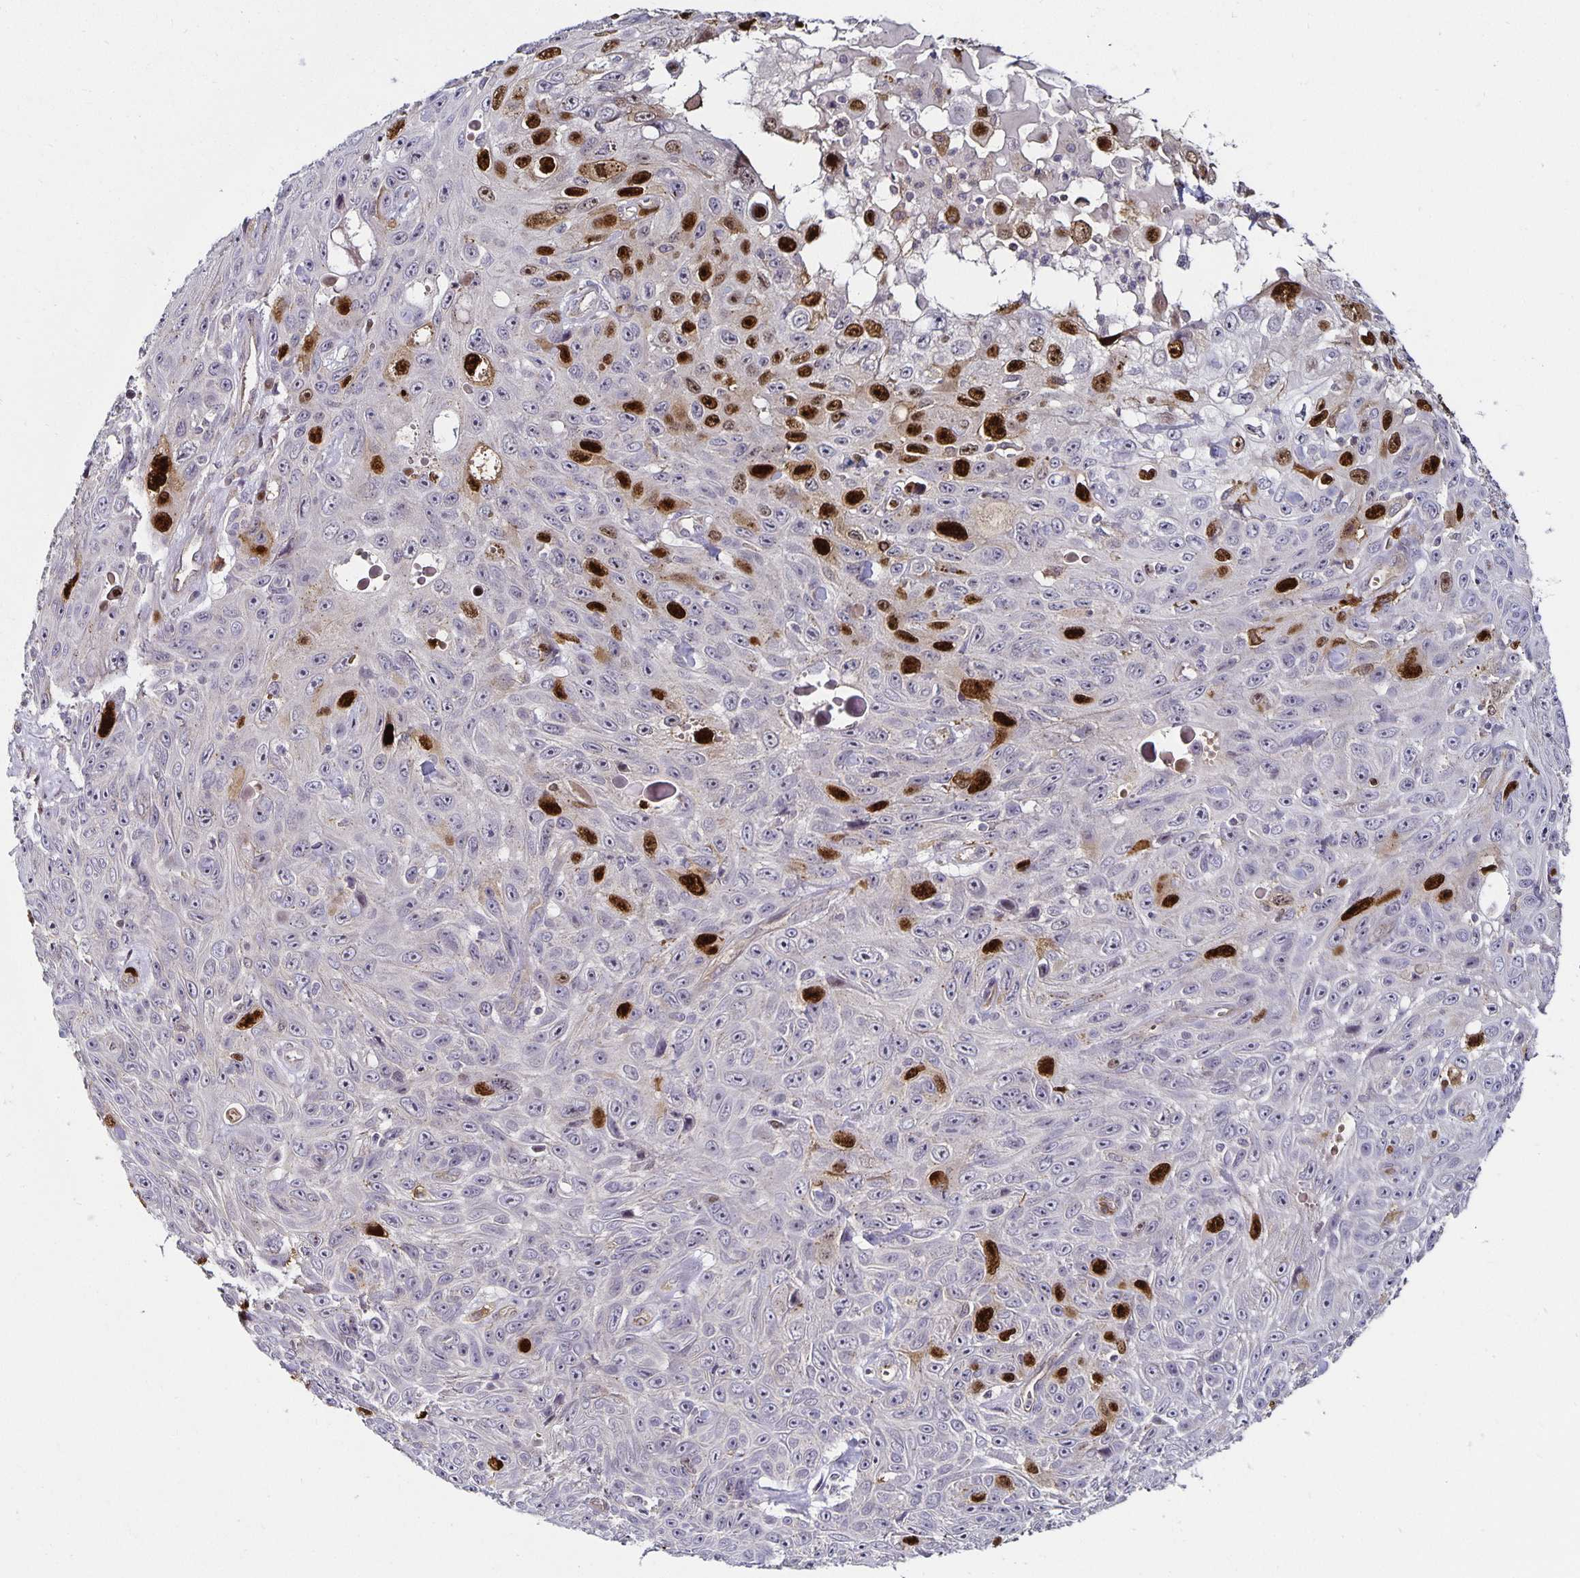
{"staining": {"intensity": "strong", "quantity": "<25%", "location": "cytoplasmic/membranous,nuclear"}, "tissue": "skin cancer", "cell_type": "Tumor cells", "image_type": "cancer", "snomed": [{"axis": "morphology", "description": "Squamous cell carcinoma, NOS"}, {"axis": "topography", "description": "Skin"}], "caption": "There is medium levels of strong cytoplasmic/membranous and nuclear expression in tumor cells of skin squamous cell carcinoma, as demonstrated by immunohistochemical staining (brown color).", "gene": "ANLN", "patient": {"sex": "male", "age": 82}}